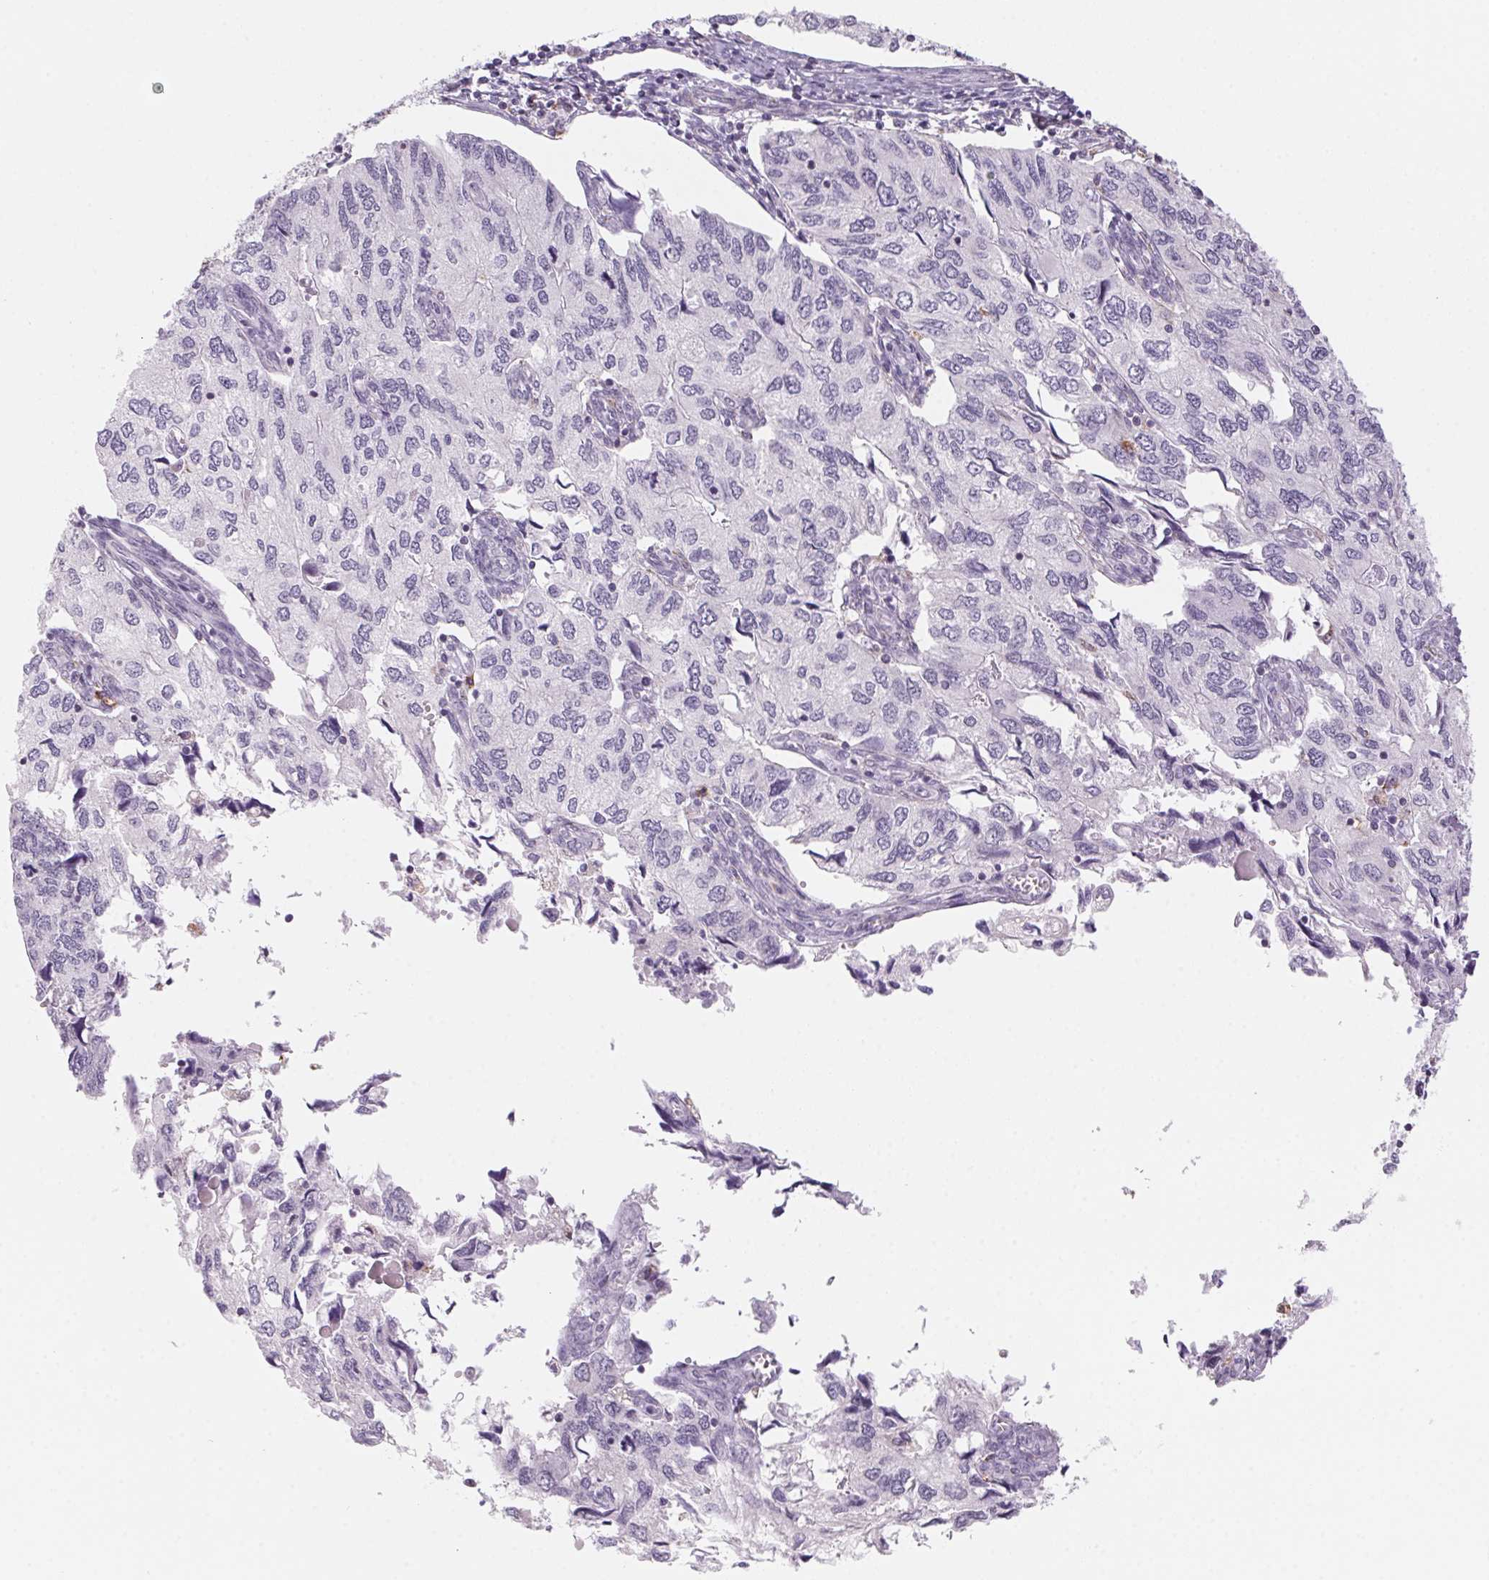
{"staining": {"intensity": "negative", "quantity": "none", "location": "none"}, "tissue": "endometrial cancer", "cell_type": "Tumor cells", "image_type": "cancer", "snomed": [{"axis": "morphology", "description": "Carcinoma, NOS"}, {"axis": "topography", "description": "Uterus"}], "caption": "Image shows no significant protein staining in tumor cells of endometrial carcinoma. (DAB immunohistochemistry with hematoxylin counter stain).", "gene": "PRPH", "patient": {"sex": "female", "age": 76}}